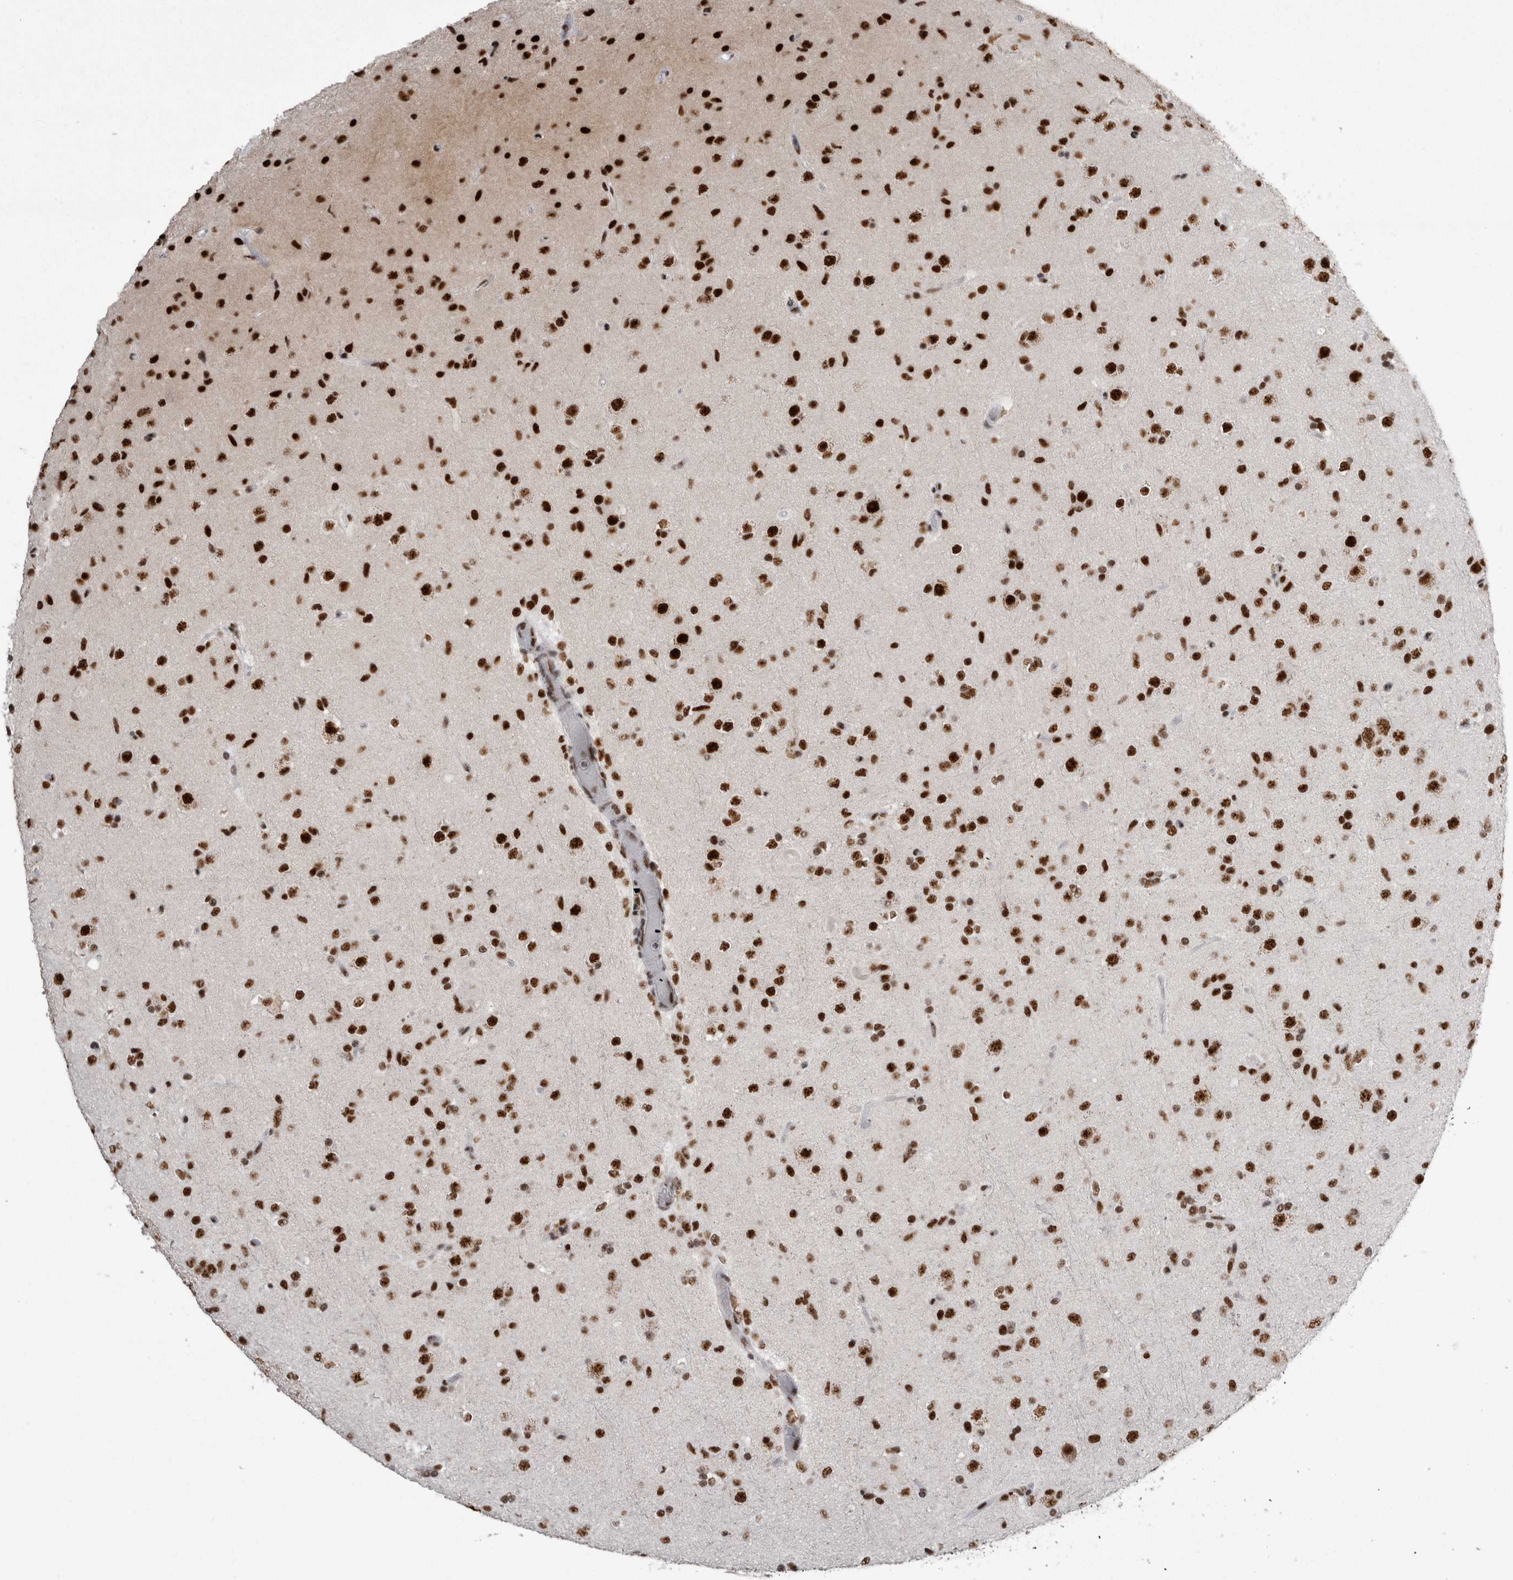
{"staining": {"intensity": "strong", "quantity": ">75%", "location": "nuclear"}, "tissue": "glioma", "cell_type": "Tumor cells", "image_type": "cancer", "snomed": [{"axis": "morphology", "description": "Glioma, malignant, Low grade"}, {"axis": "topography", "description": "Brain"}], "caption": "A high-resolution histopathology image shows immunohistochemistry staining of glioma, which displays strong nuclear staining in approximately >75% of tumor cells.", "gene": "SNRNP40", "patient": {"sex": "male", "age": 65}}